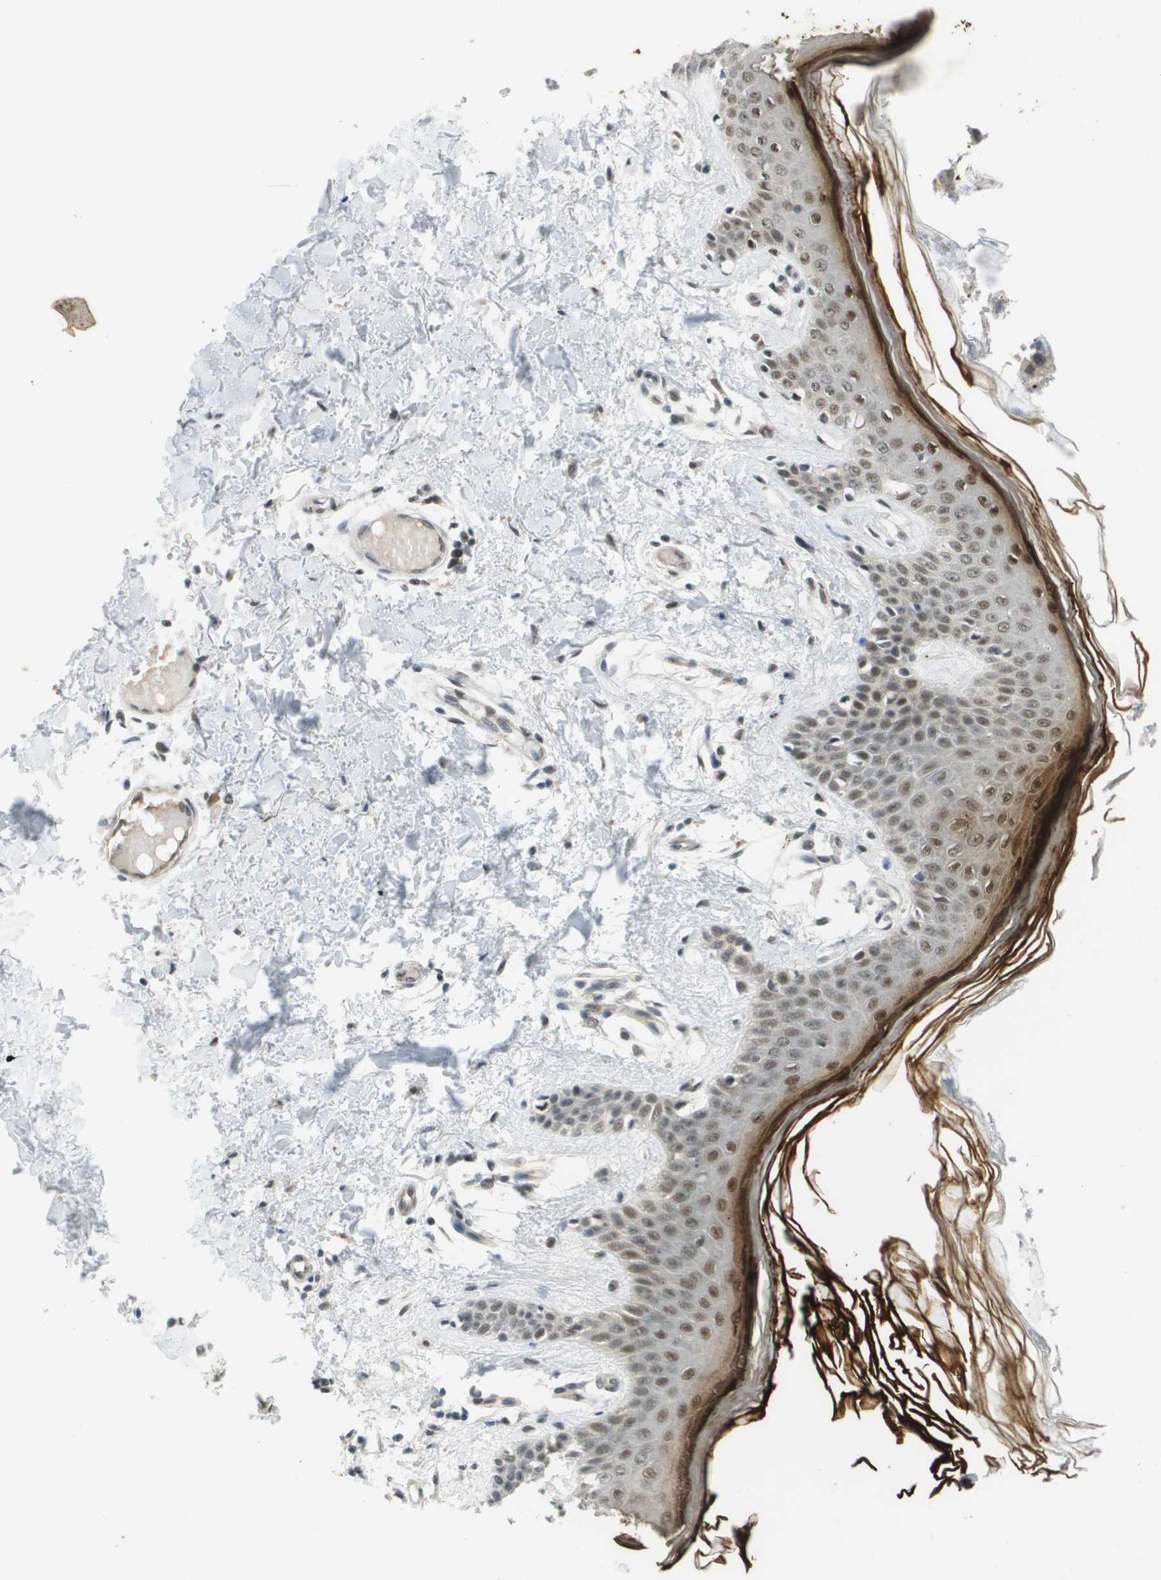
{"staining": {"intensity": "weak", "quantity": ">75%", "location": "nuclear"}, "tissue": "skin", "cell_type": "Fibroblasts", "image_type": "normal", "snomed": [{"axis": "morphology", "description": "Normal tissue, NOS"}, {"axis": "topography", "description": "Skin"}], "caption": "IHC image of normal skin: skin stained using immunohistochemistry (IHC) exhibits low levels of weak protein expression localized specifically in the nuclear of fibroblasts, appearing as a nuclear brown color.", "gene": "ARID1B", "patient": {"sex": "male", "age": 53}}